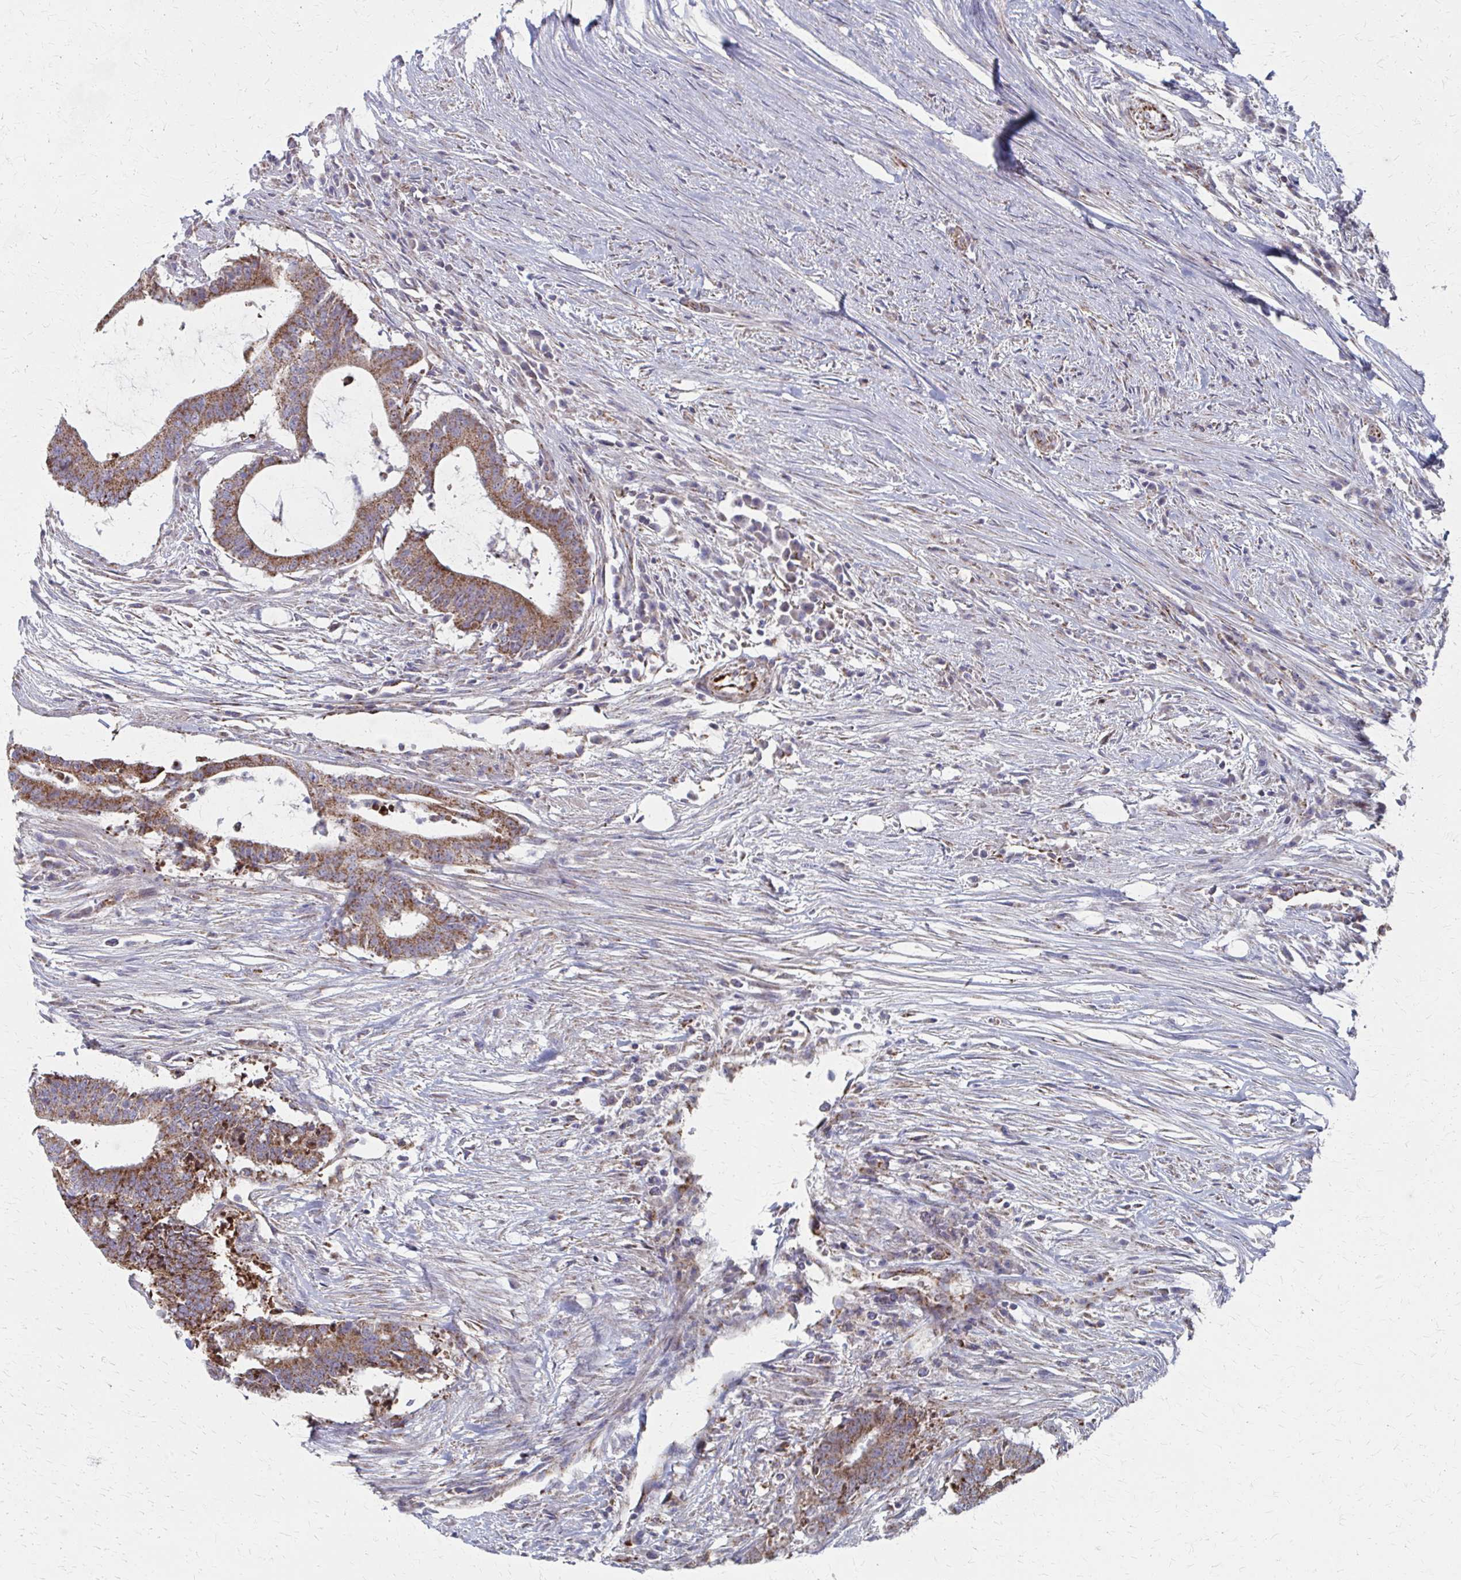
{"staining": {"intensity": "strong", "quantity": ">75%", "location": "cytoplasmic/membranous"}, "tissue": "colorectal cancer", "cell_type": "Tumor cells", "image_type": "cancer", "snomed": [{"axis": "morphology", "description": "Adenocarcinoma, NOS"}, {"axis": "topography", "description": "Colon"}], "caption": "Brown immunohistochemical staining in human colorectal cancer demonstrates strong cytoplasmic/membranous positivity in about >75% of tumor cells.", "gene": "FAHD1", "patient": {"sex": "female", "age": 43}}